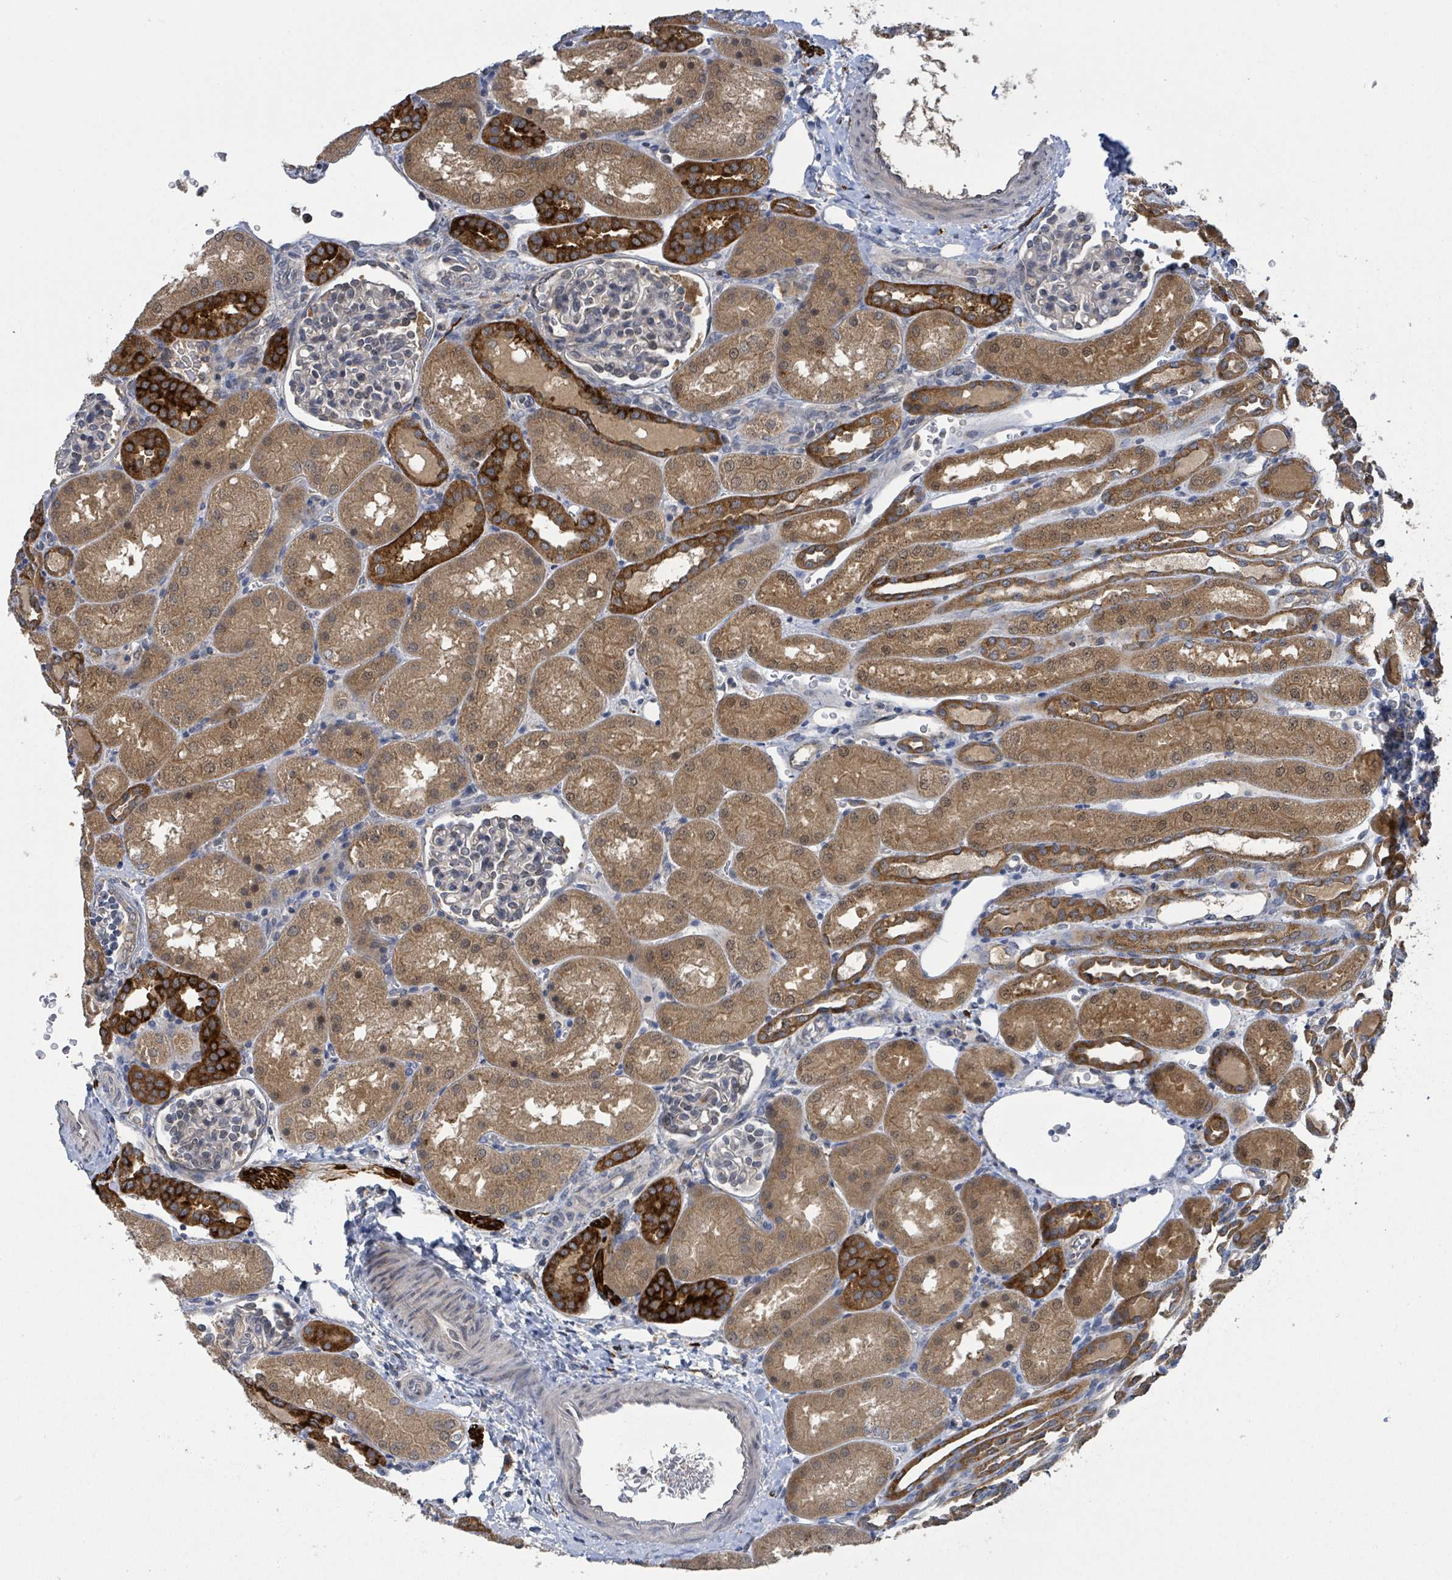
{"staining": {"intensity": "negative", "quantity": "none", "location": "none"}, "tissue": "kidney", "cell_type": "Cells in glomeruli", "image_type": "normal", "snomed": [{"axis": "morphology", "description": "Normal tissue, NOS"}, {"axis": "topography", "description": "Kidney"}], "caption": "High power microscopy image of an immunohistochemistry histopathology image of normal kidney, revealing no significant staining in cells in glomeruli. (DAB (3,3'-diaminobenzidine) immunohistochemistry (IHC) with hematoxylin counter stain).", "gene": "CCDC121", "patient": {"sex": "male", "age": 1}}